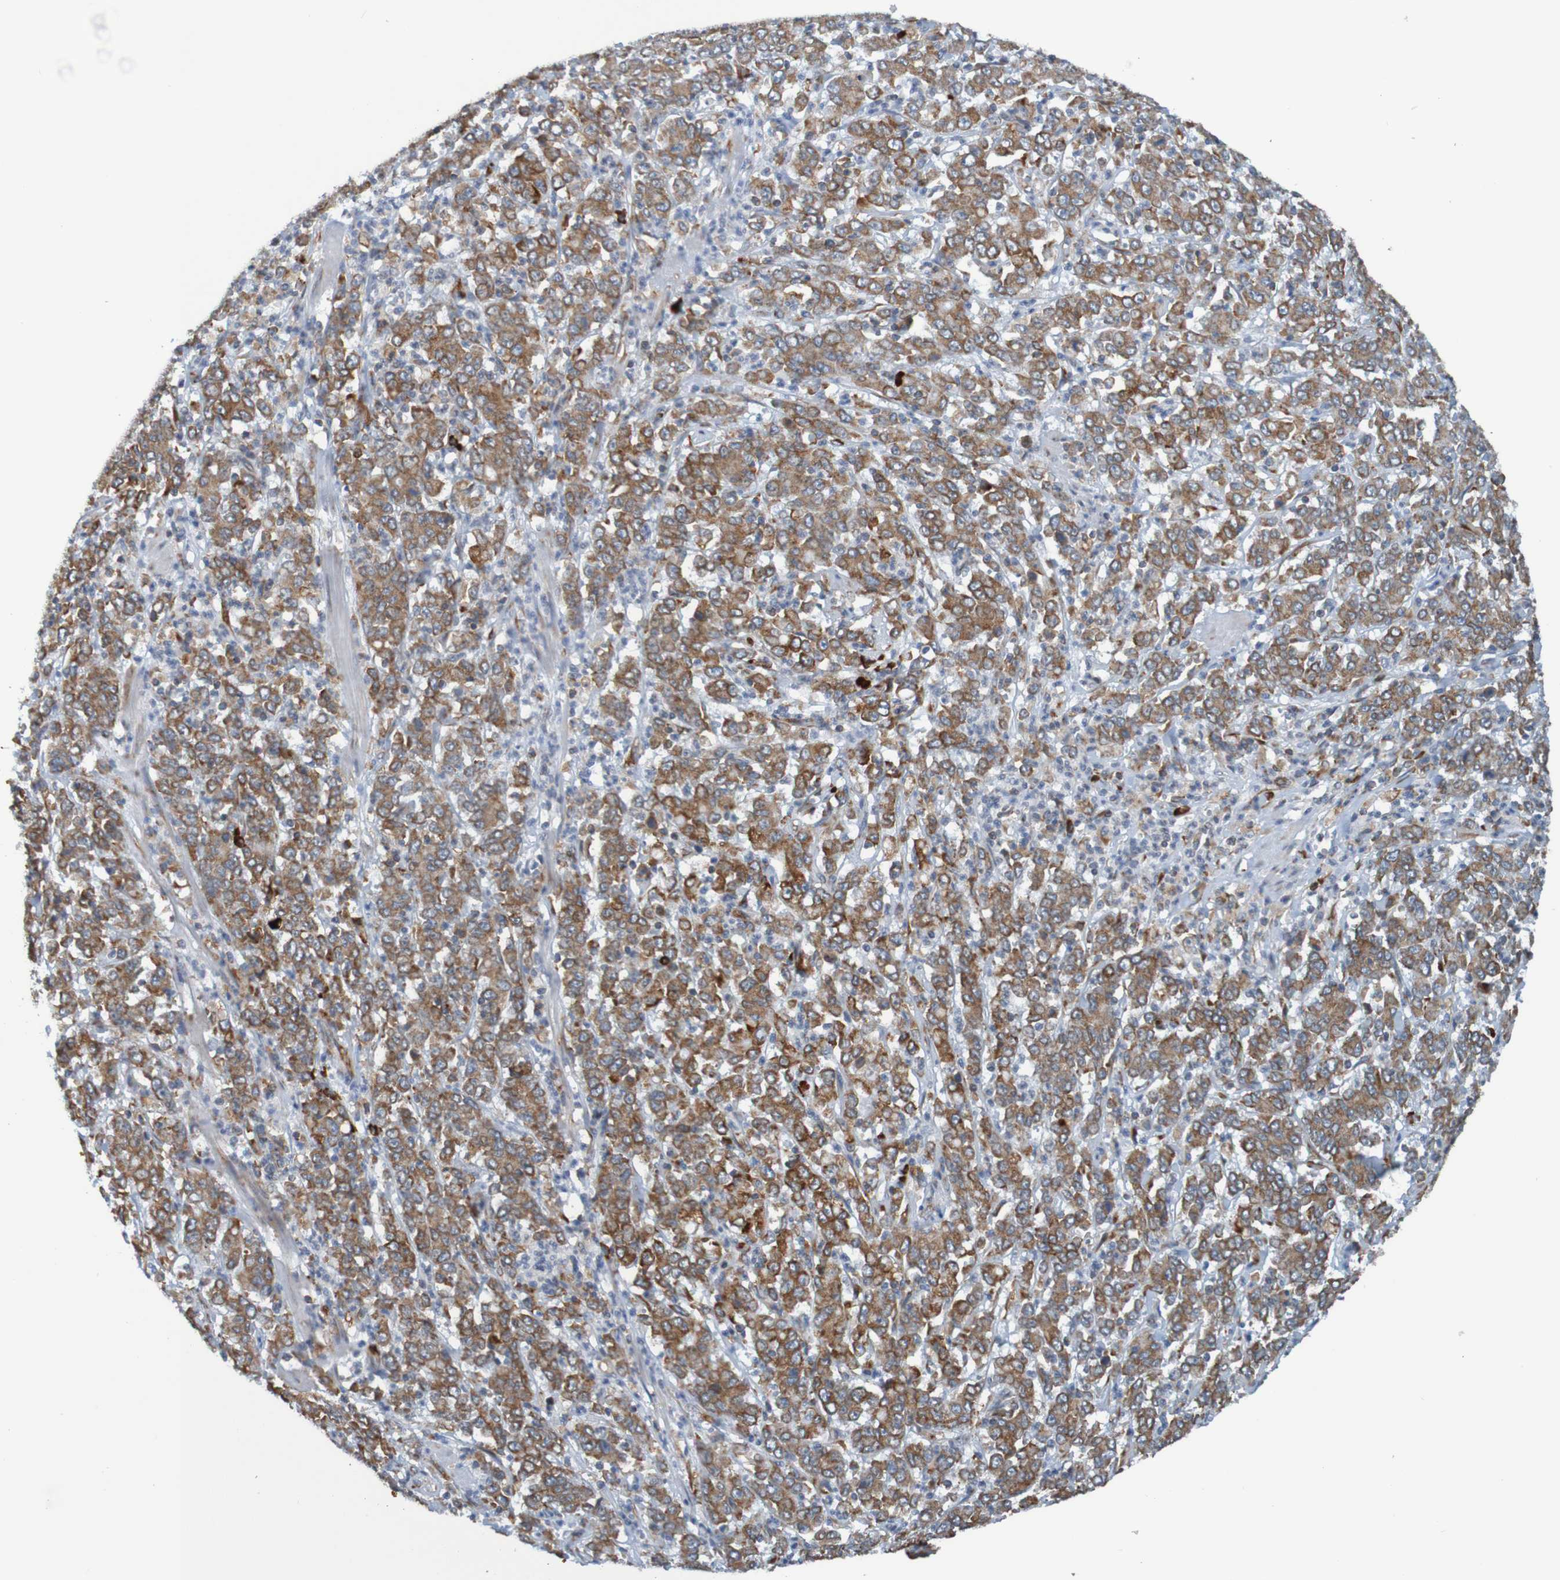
{"staining": {"intensity": "weak", "quantity": ">75%", "location": "cytoplasmic/membranous"}, "tissue": "stomach cancer", "cell_type": "Tumor cells", "image_type": "cancer", "snomed": [{"axis": "morphology", "description": "Adenocarcinoma, NOS"}, {"axis": "topography", "description": "Stomach, lower"}], "caption": "An image of stomach cancer stained for a protein shows weak cytoplasmic/membranous brown staining in tumor cells.", "gene": "SSR1", "patient": {"sex": "female", "age": 71}}